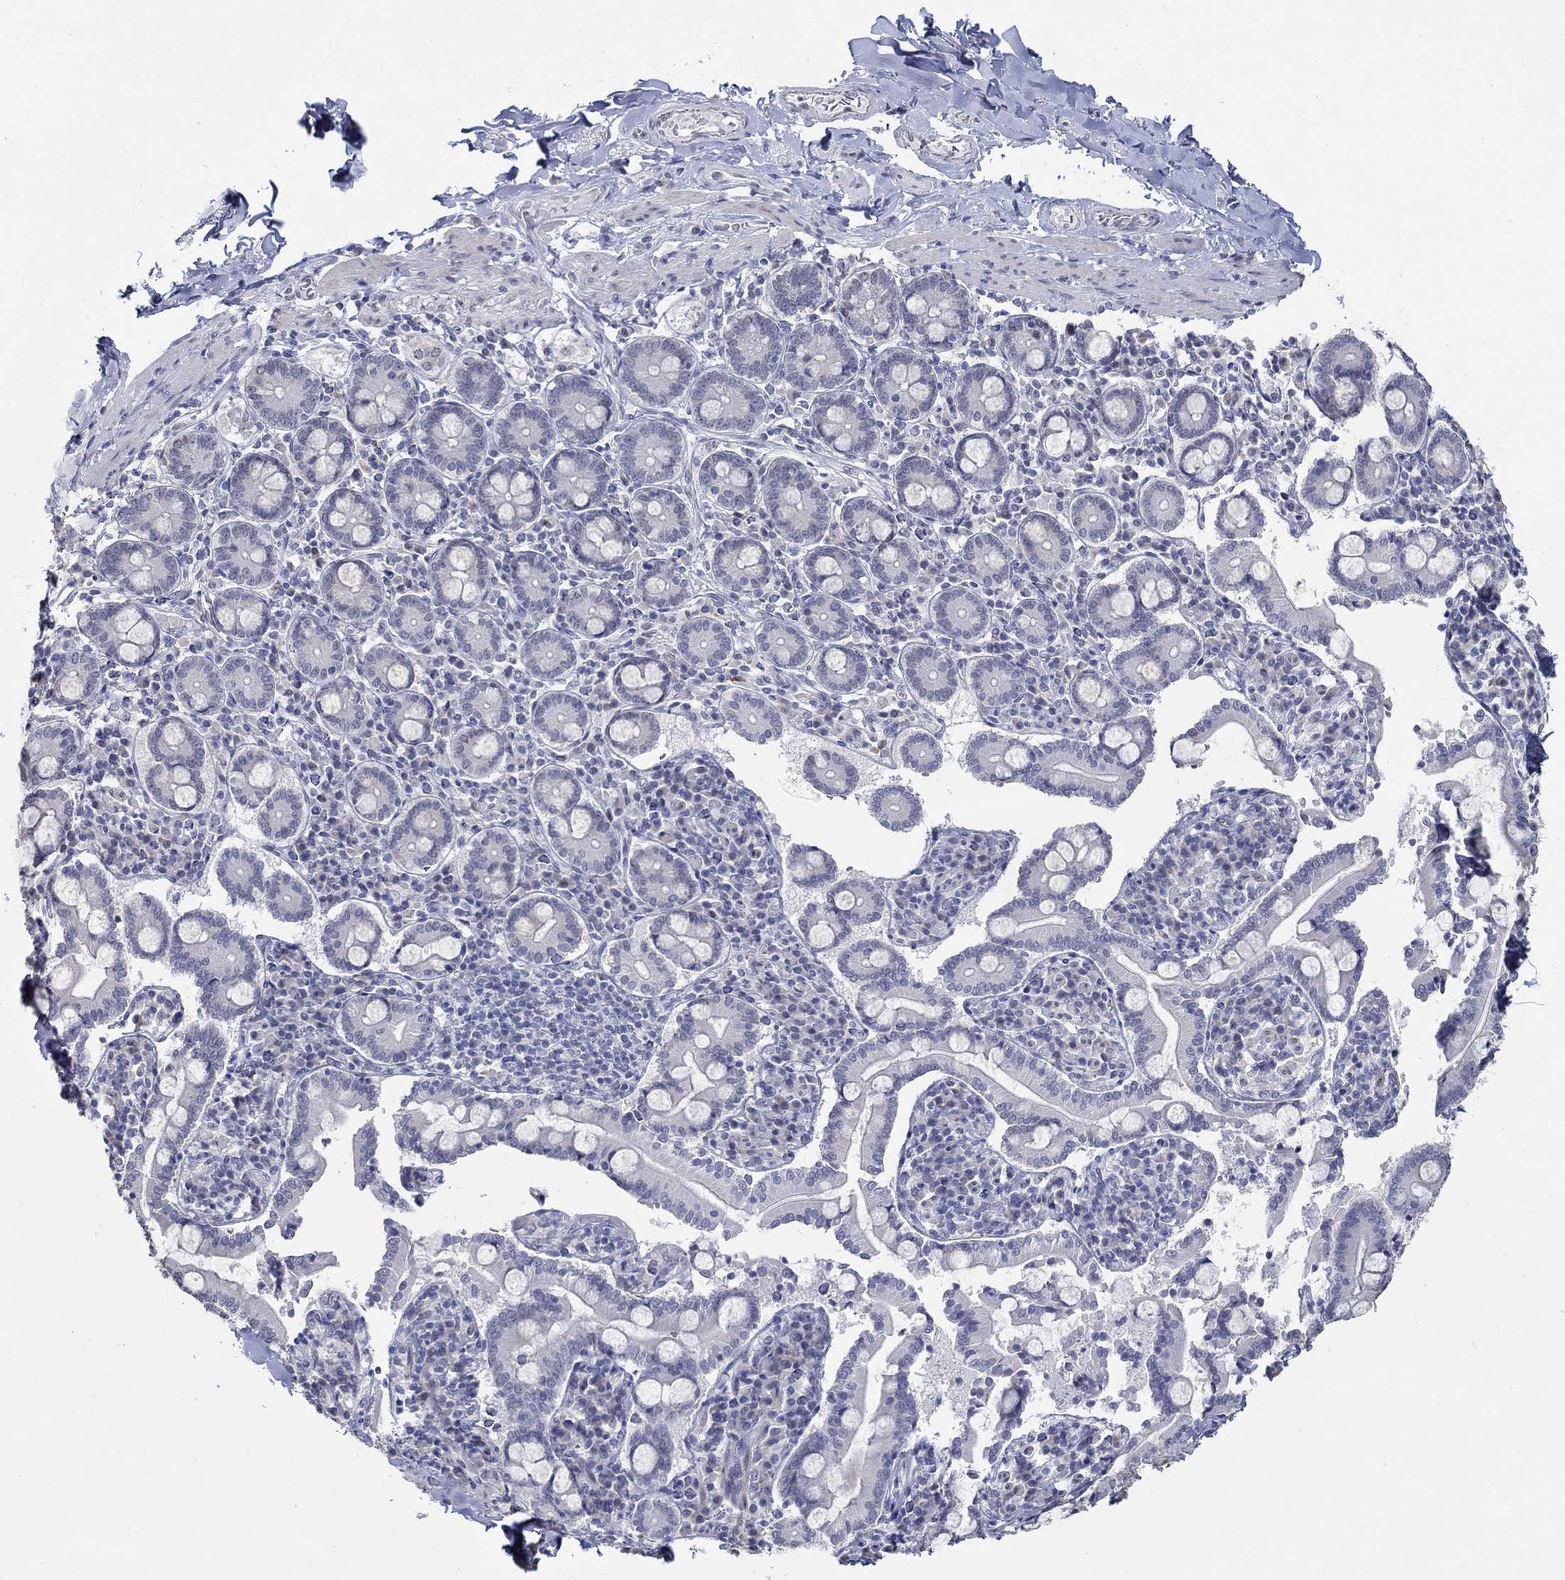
{"staining": {"intensity": "negative", "quantity": "none", "location": "none"}, "tissue": "adipose tissue", "cell_type": "Adipocytes", "image_type": "normal", "snomed": [{"axis": "morphology", "description": "Normal tissue, NOS"}, {"axis": "topography", "description": "Smooth muscle"}, {"axis": "topography", "description": "Duodenum"}, {"axis": "topography", "description": "Peripheral nerve tissue"}], "caption": "This micrograph is of benign adipose tissue stained with immunohistochemistry (IHC) to label a protein in brown with the nuclei are counter-stained blue. There is no expression in adipocytes. (Brightfield microscopy of DAB IHC at high magnification).", "gene": "NUP155", "patient": {"sex": "female", "age": 61}}